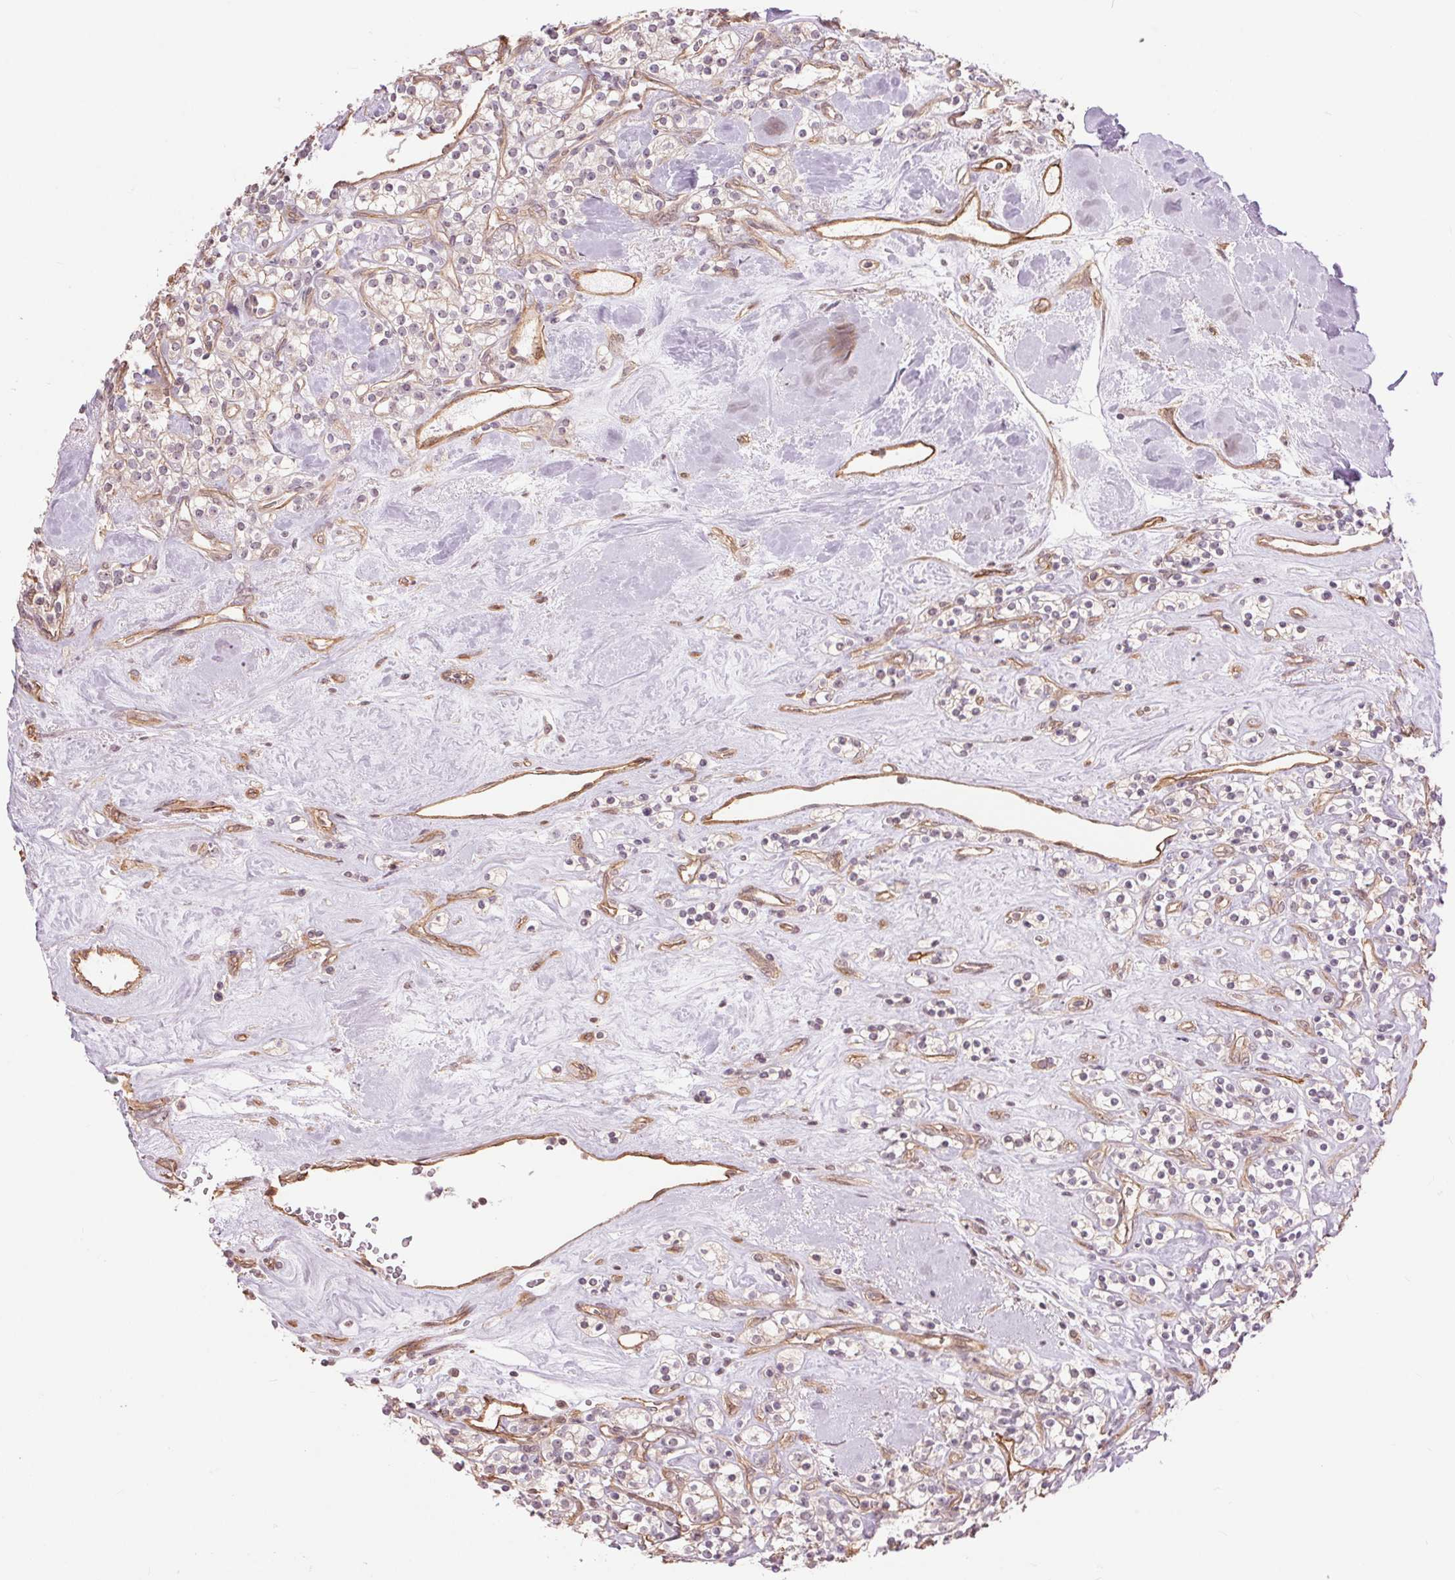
{"staining": {"intensity": "negative", "quantity": "none", "location": "none"}, "tissue": "renal cancer", "cell_type": "Tumor cells", "image_type": "cancer", "snomed": [{"axis": "morphology", "description": "Adenocarcinoma, NOS"}, {"axis": "topography", "description": "Kidney"}], "caption": "IHC of renal adenocarcinoma shows no staining in tumor cells.", "gene": "PALM", "patient": {"sex": "male", "age": 77}}